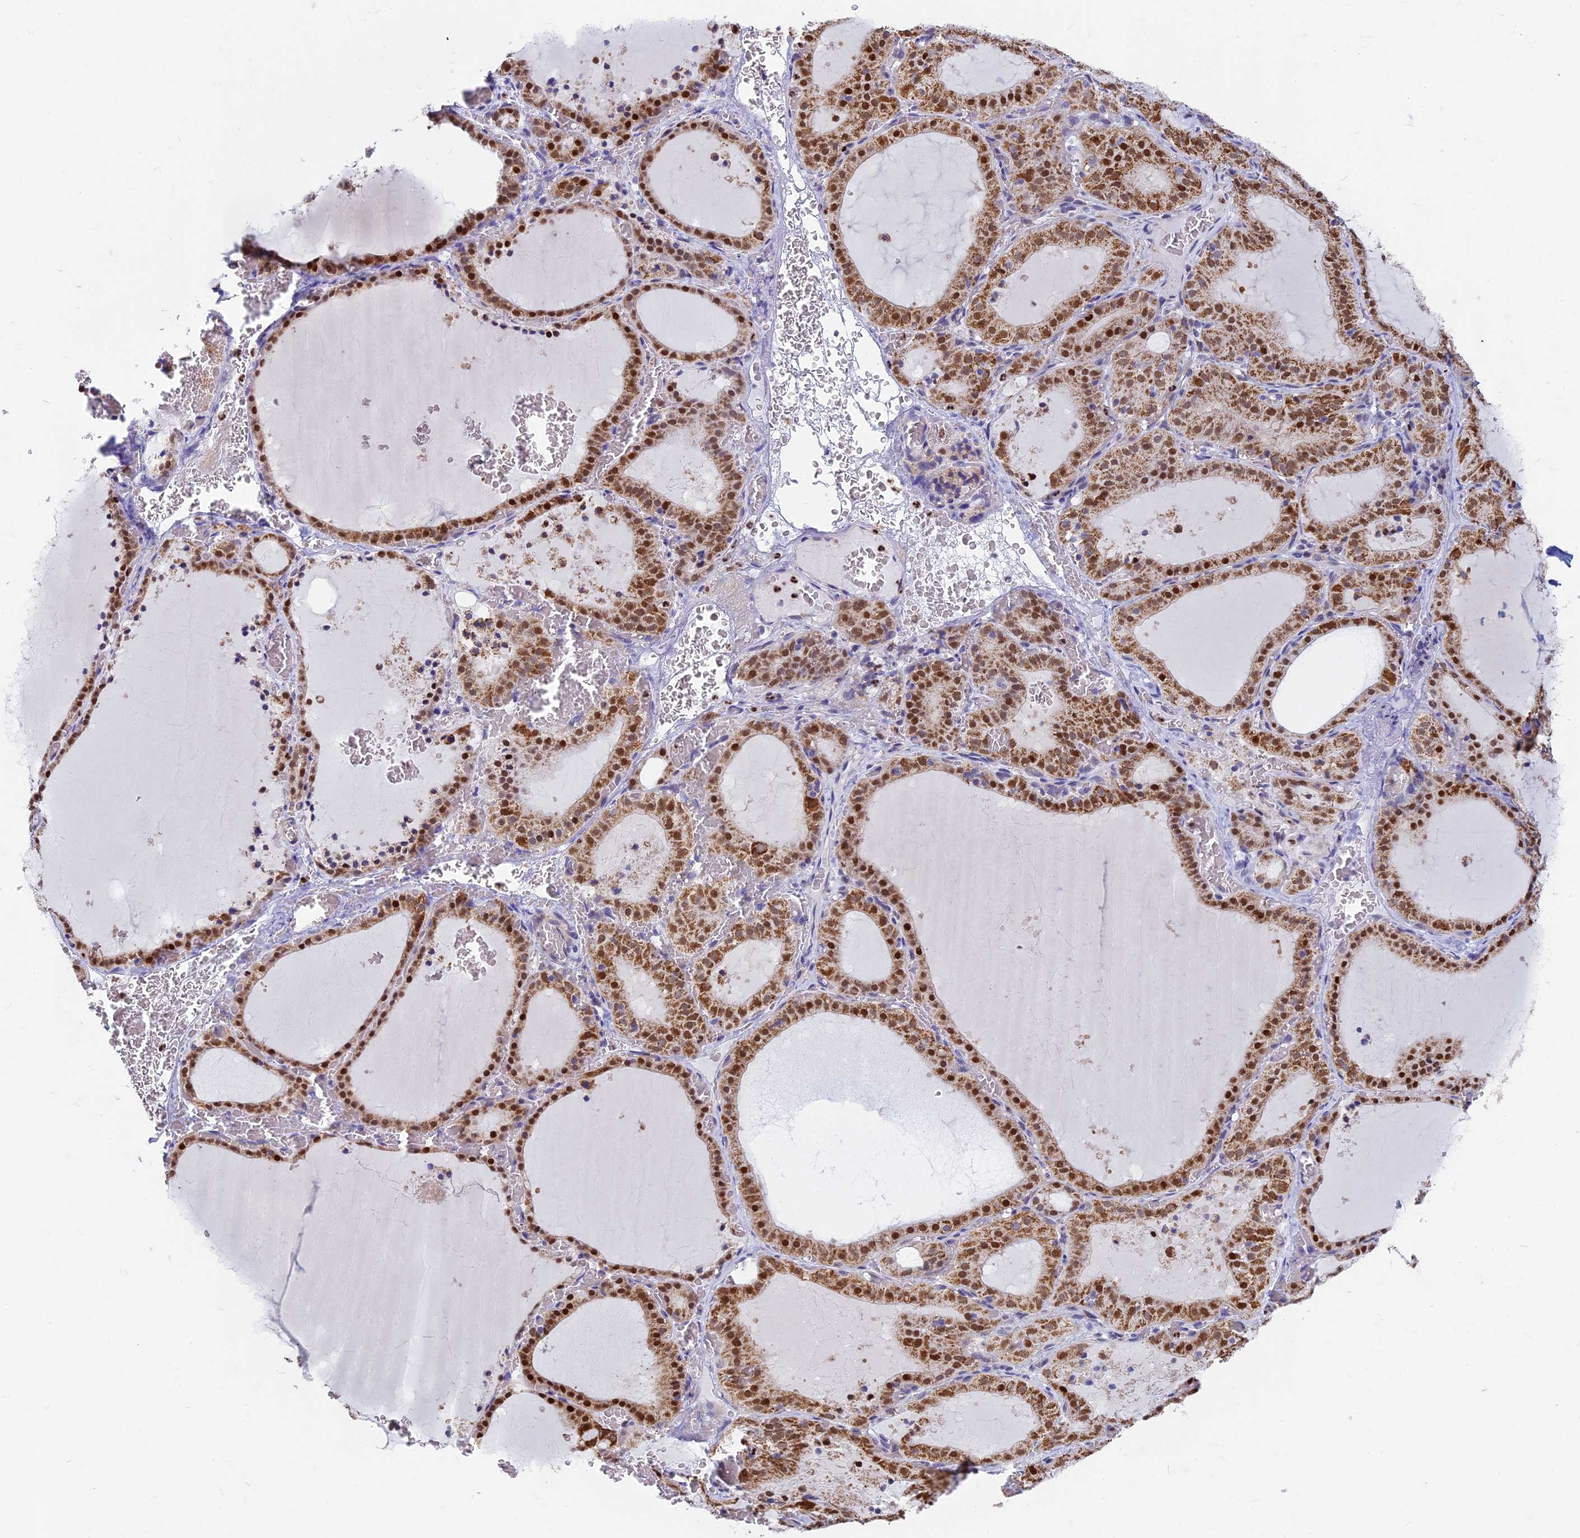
{"staining": {"intensity": "moderate", "quantity": ">75%", "location": "cytoplasmic/membranous,nuclear"}, "tissue": "thyroid gland", "cell_type": "Glandular cells", "image_type": "normal", "snomed": [{"axis": "morphology", "description": "Normal tissue, NOS"}, {"axis": "topography", "description": "Thyroid gland"}], "caption": "An IHC micrograph of unremarkable tissue is shown. Protein staining in brown labels moderate cytoplasmic/membranous,nuclear positivity in thyroid gland within glandular cells.", "gene": "ACSS1", "patient": {"sex": "female", "age": 39}}